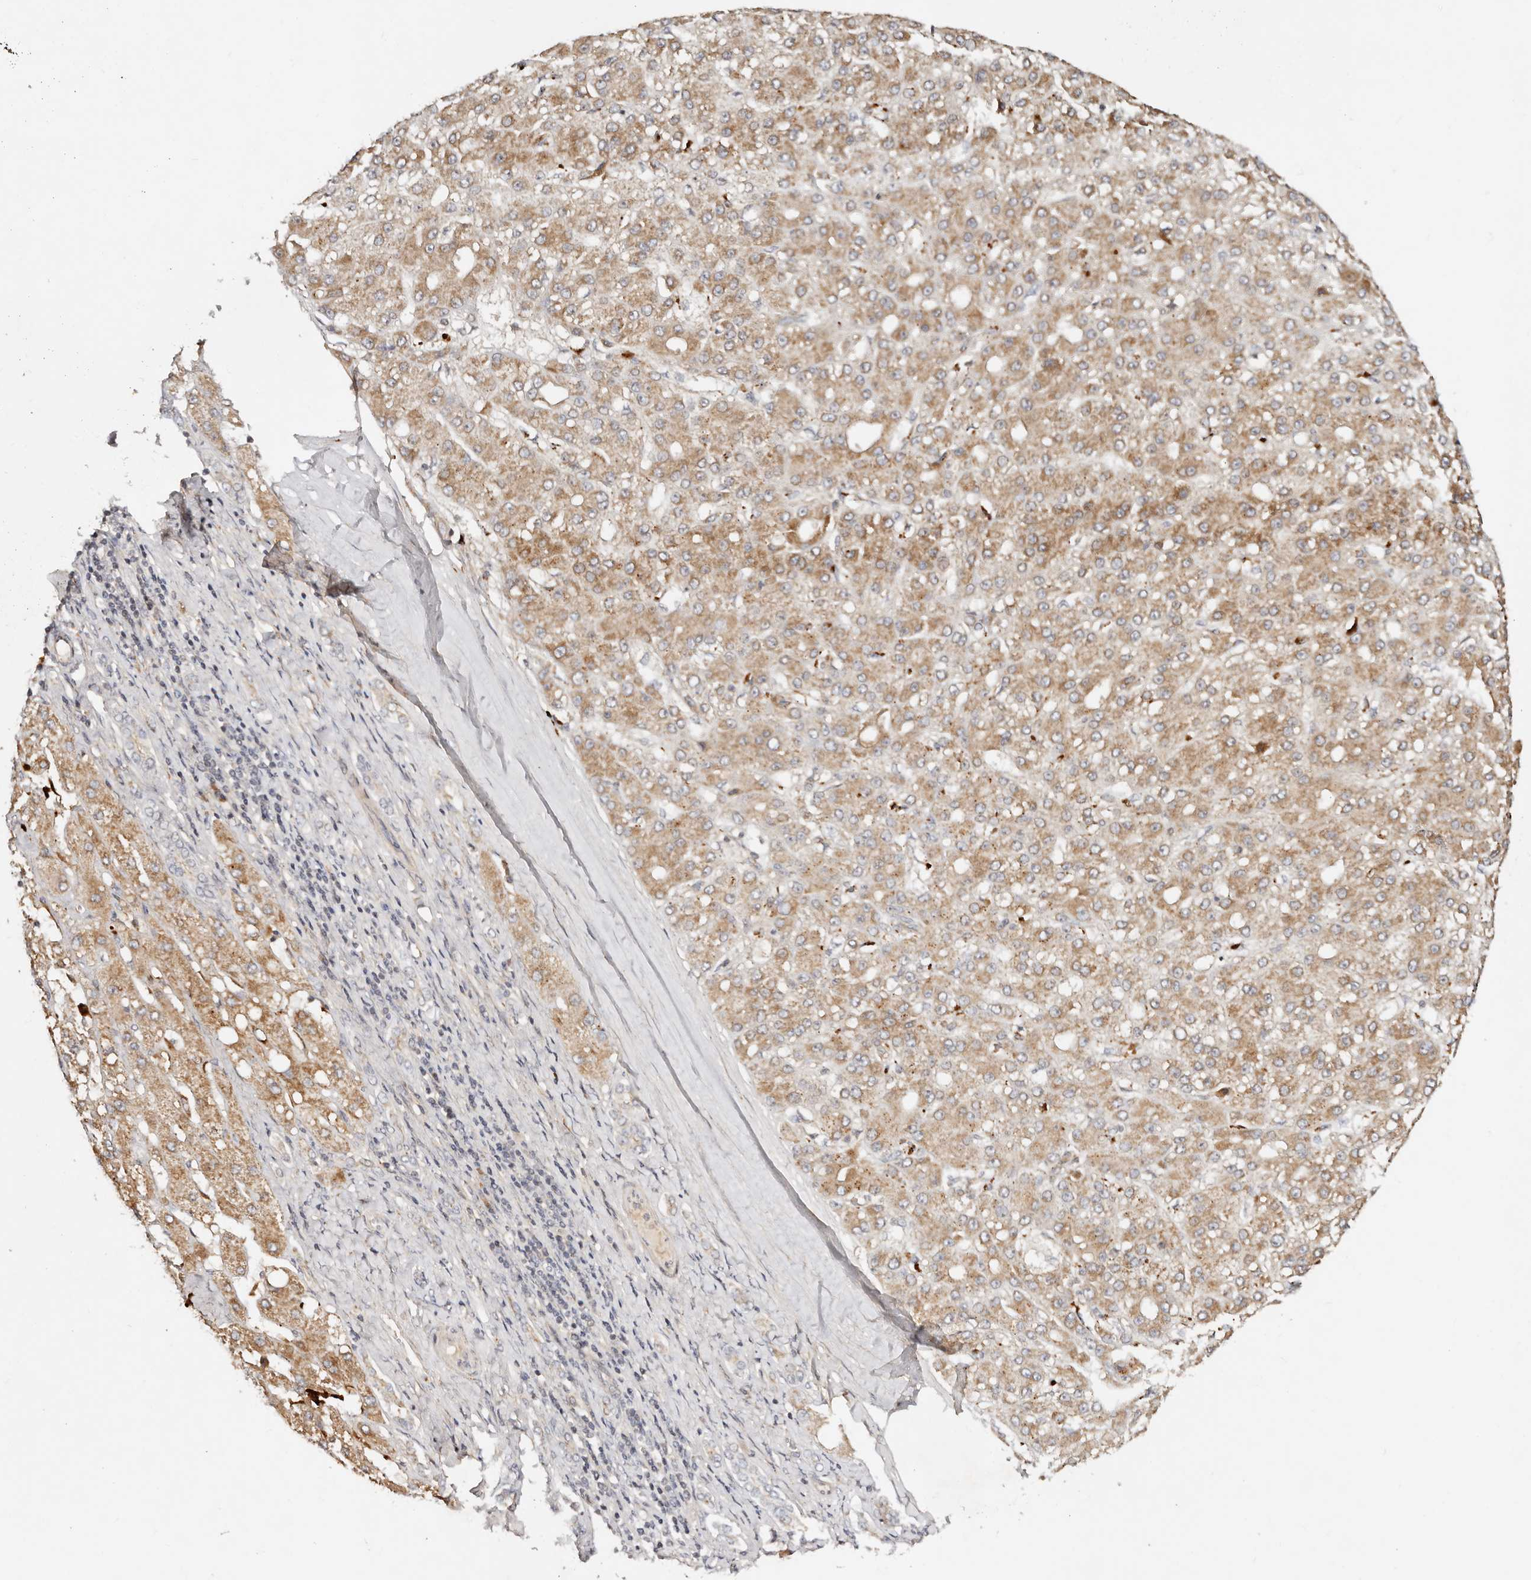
{"staining": {"intensity": "moderate", "quantity": ">75%", "location": "cytoplasmic/membranous"}, "tissue": "liver cancer", "cell_type": "Tumor cells", "image_type": "cancer", "snomed": [{"axis": "morphology", "description": "Carcinoma, Hepatocellular, NOS"}, {"axis": "topography", "description": "Liver"}], "caption": "High-power microscopy captured an IHC micrograph of liver cancer, revealing moderate cytoplasmic/membranous staining in approximately >75% of tumor cells.", "gene": "DENND11", "patient": {"sex": "male", "age": 67}}